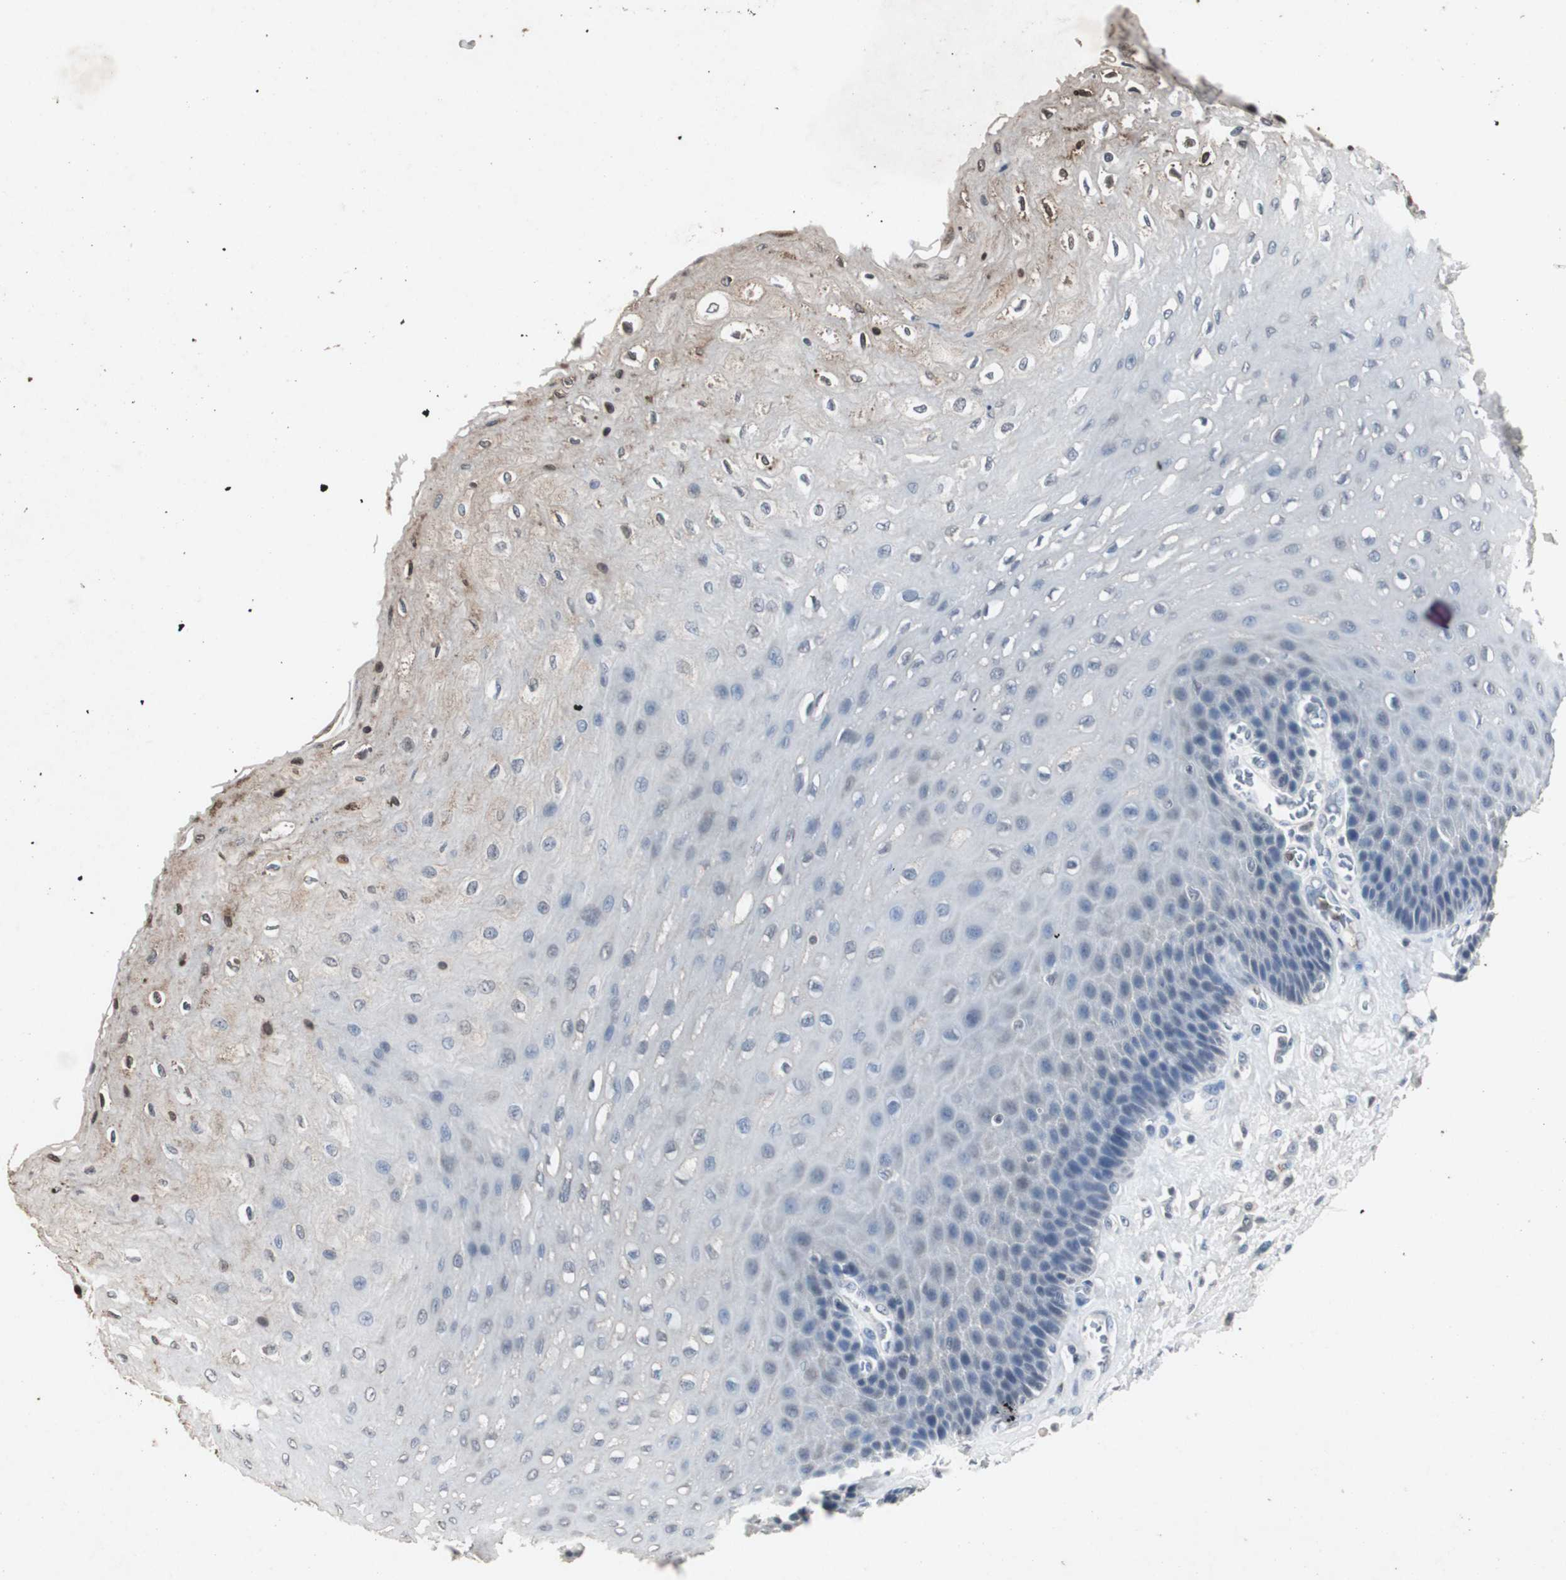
{"staining": {"intensity": "weak", "quantity": "<25%", "location": "cytoplasmic/membranous,nuclear"}, "tissue": "esophagus", "cell_type": "Squamous epithelial cells", "image_type": "normal", "snomed": [{"axis": "morphology", "description": "Normal tissue, NOS"}, {"axis": "topography", "description": "Esophagus"}], "caption": "IHC histopathology image of unremarkable esophagus: esophagus stained with DAB (3,3'-diaminobenzidine) reveals no significant protein staining in squamous epithelial cells.", "gene": "ADNP2", "patient": {"sex": "female", "age": 72}}